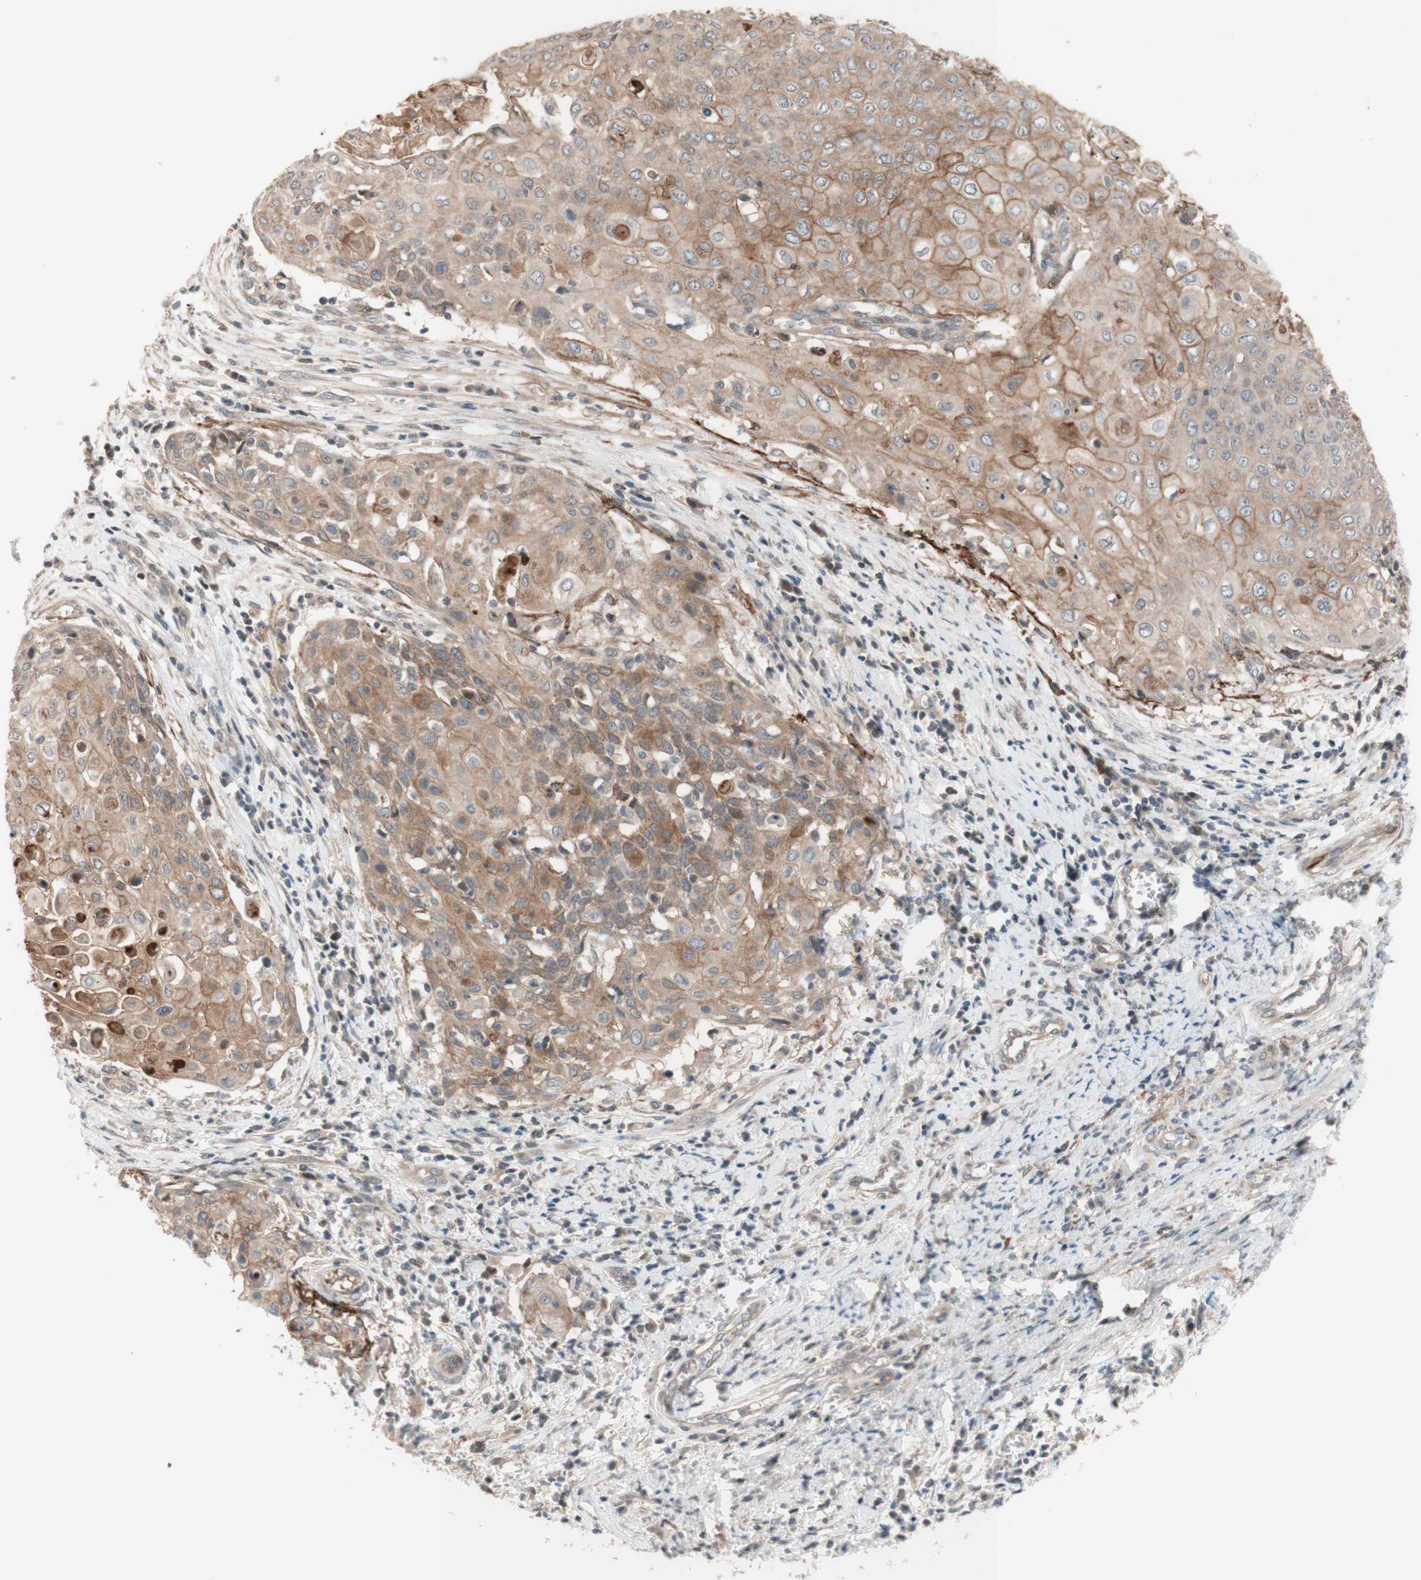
{"staining": {"intensity": "moderate", "quantity": ">75%", "location": "cytoplasmic/membranous"}, "tissue": "cervical cancer", "cell_type": "Tumor cells", "image_type": "cancer", "snomed": [{"axis": "morphology", "description": "Squamous cell carcinoma, NOS"}, {"axis": "topography", "description": "Cervix"}], "caption": "This photomicrograph reveals cervical cancer stained with immunohistochemistry (IHC) to label a protein in brown. The cytoplasmic/membranous of tumor cells show moderate positivity for the protein. Nuclei are counter-stained blue.", "gene": "CD55", "patient": {"sex": "female", "age": 39}}